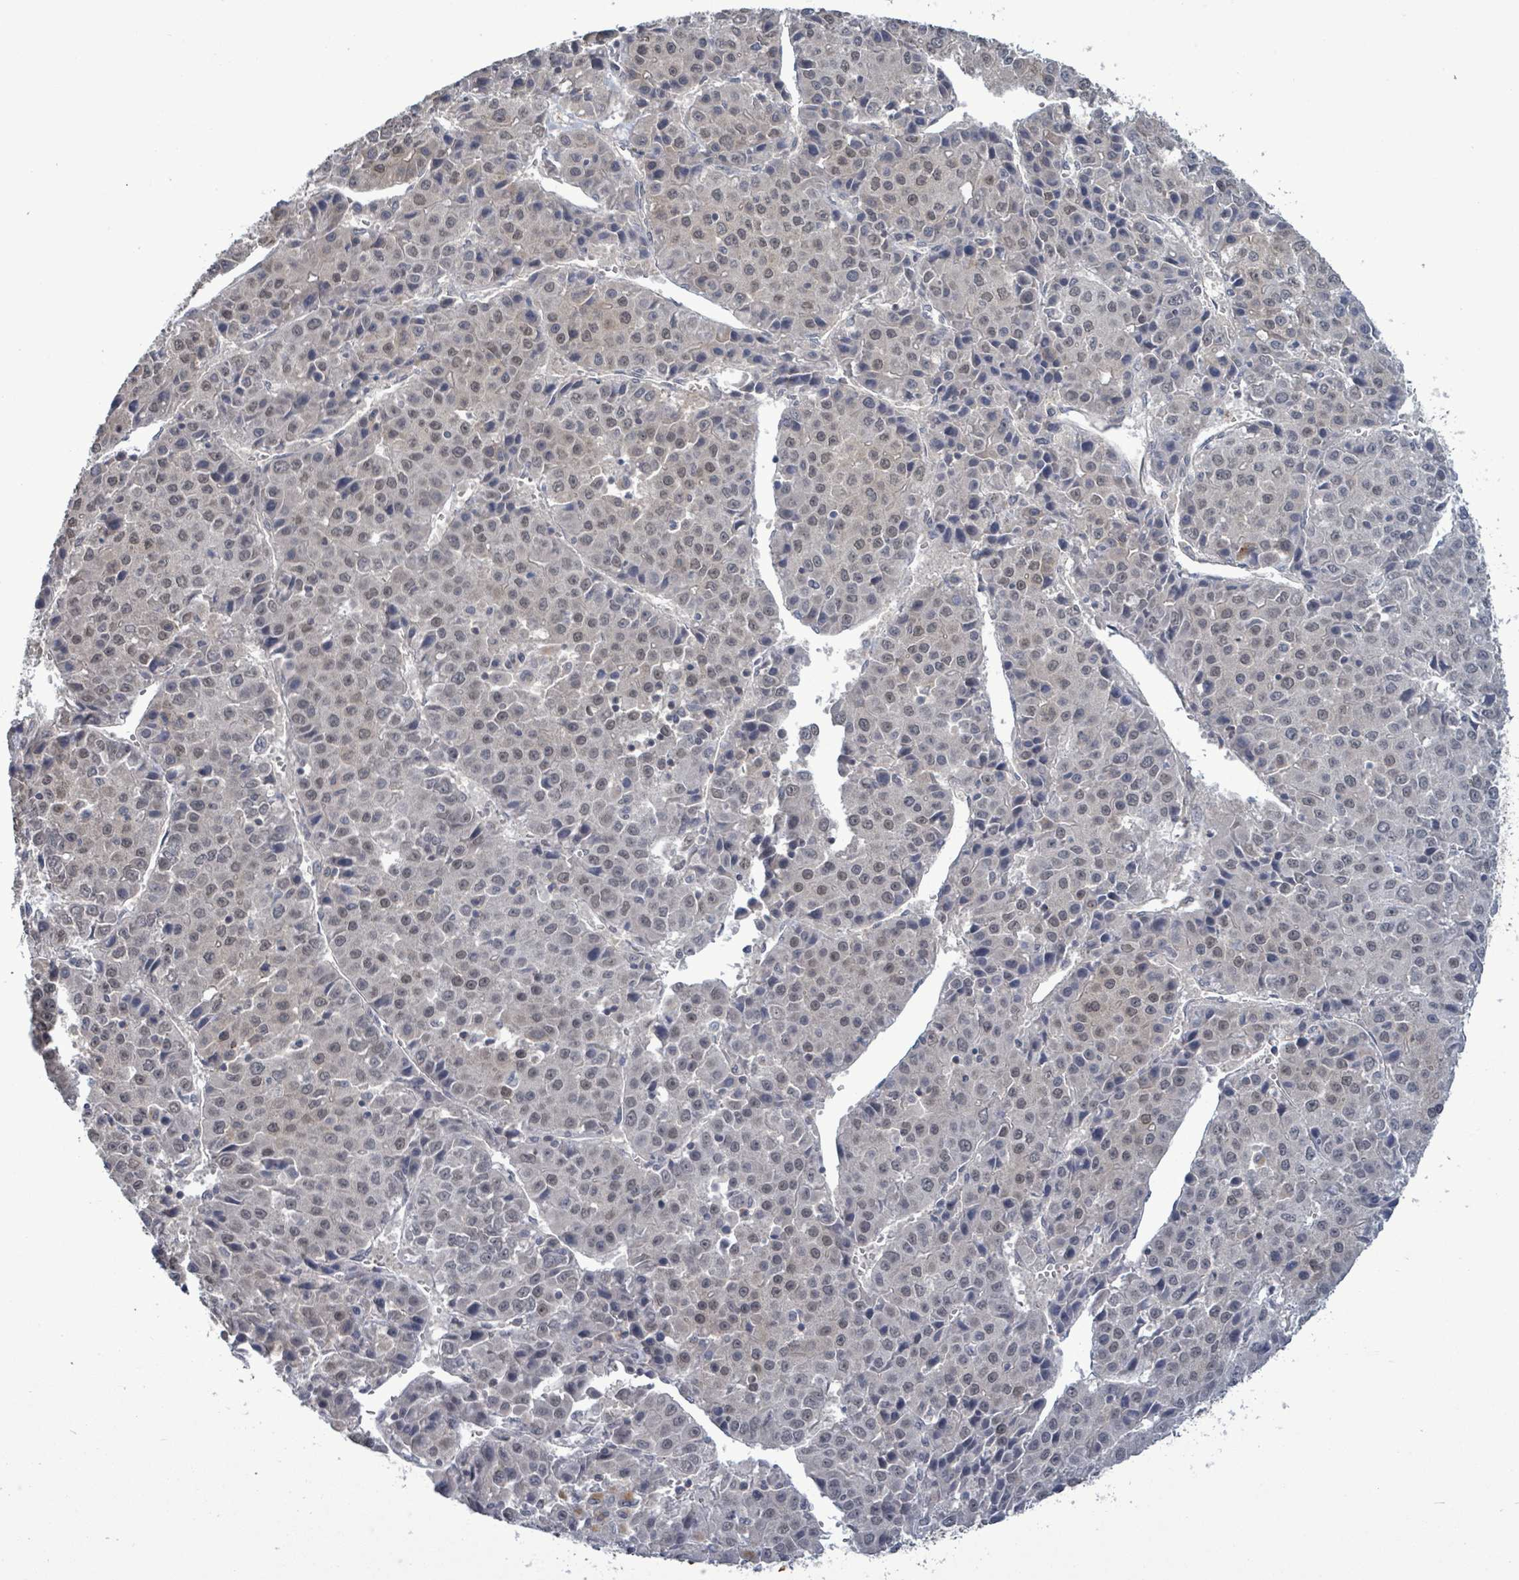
{"staining": {"intensity": "negative", "quantity": "none", "location": "none"}, "tissue": "liver cancer", "cell_type": "Tumor cells", "image_type": "cancer", "snomed": [{"axis": "morphology", "description": "Carcinoma, Hepatocellular, NOS"}, {"axis": "topography", "description": "Liver"}], "caption": "Immunohistochemistry micrograph of liver hepatocellular carcinoma stained for a protein (brown), which exhibits no positivity in tumor cells.", "gene": "AMMECR1", "patient": {"sex": "female", "age": 53}}